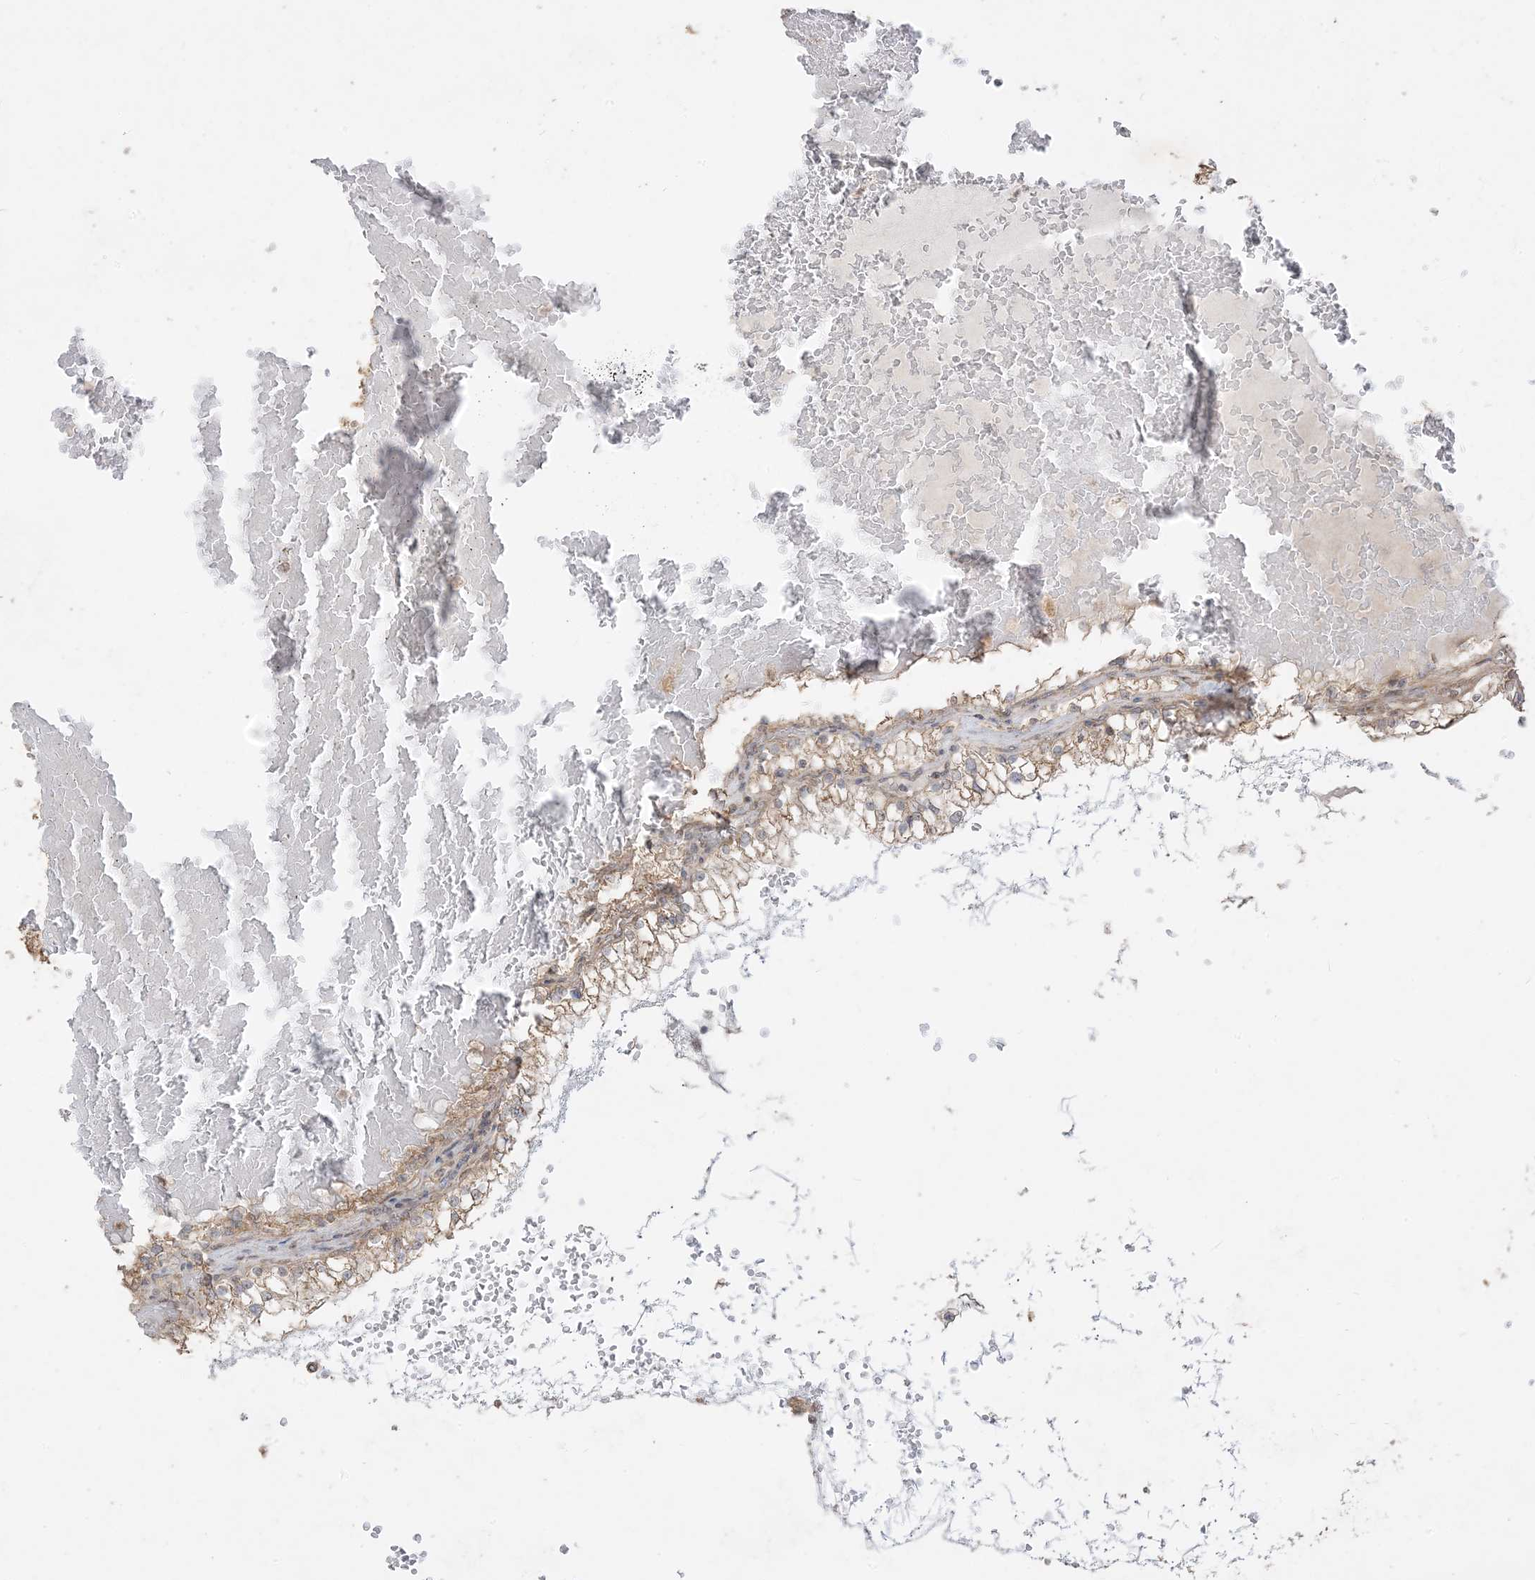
{"staining": {"intensity": "moderate", "quantity": ">75%", "location": "cytoplasmic/membranous"}, "tissue": "renal cancer", "cell_type": "Tumor cells", "image_type": "cancer", "snomed": [{"axis": "morphology", "description": "Adenocarcinoma, NOS"}, {"axis": "topography", "description": "Kidney"}], "caption": "Adenocarcinoma (renal) was stained to show a protein in brown. There is medium levels of moderate cytoplasmic/membranous staining in approximately >75% of tumor cells. Ihc stains the protein in brown and the nuclei are stained blue.", "gene": "SIRT3", "patient": {"sex": "male", "age": 68}}